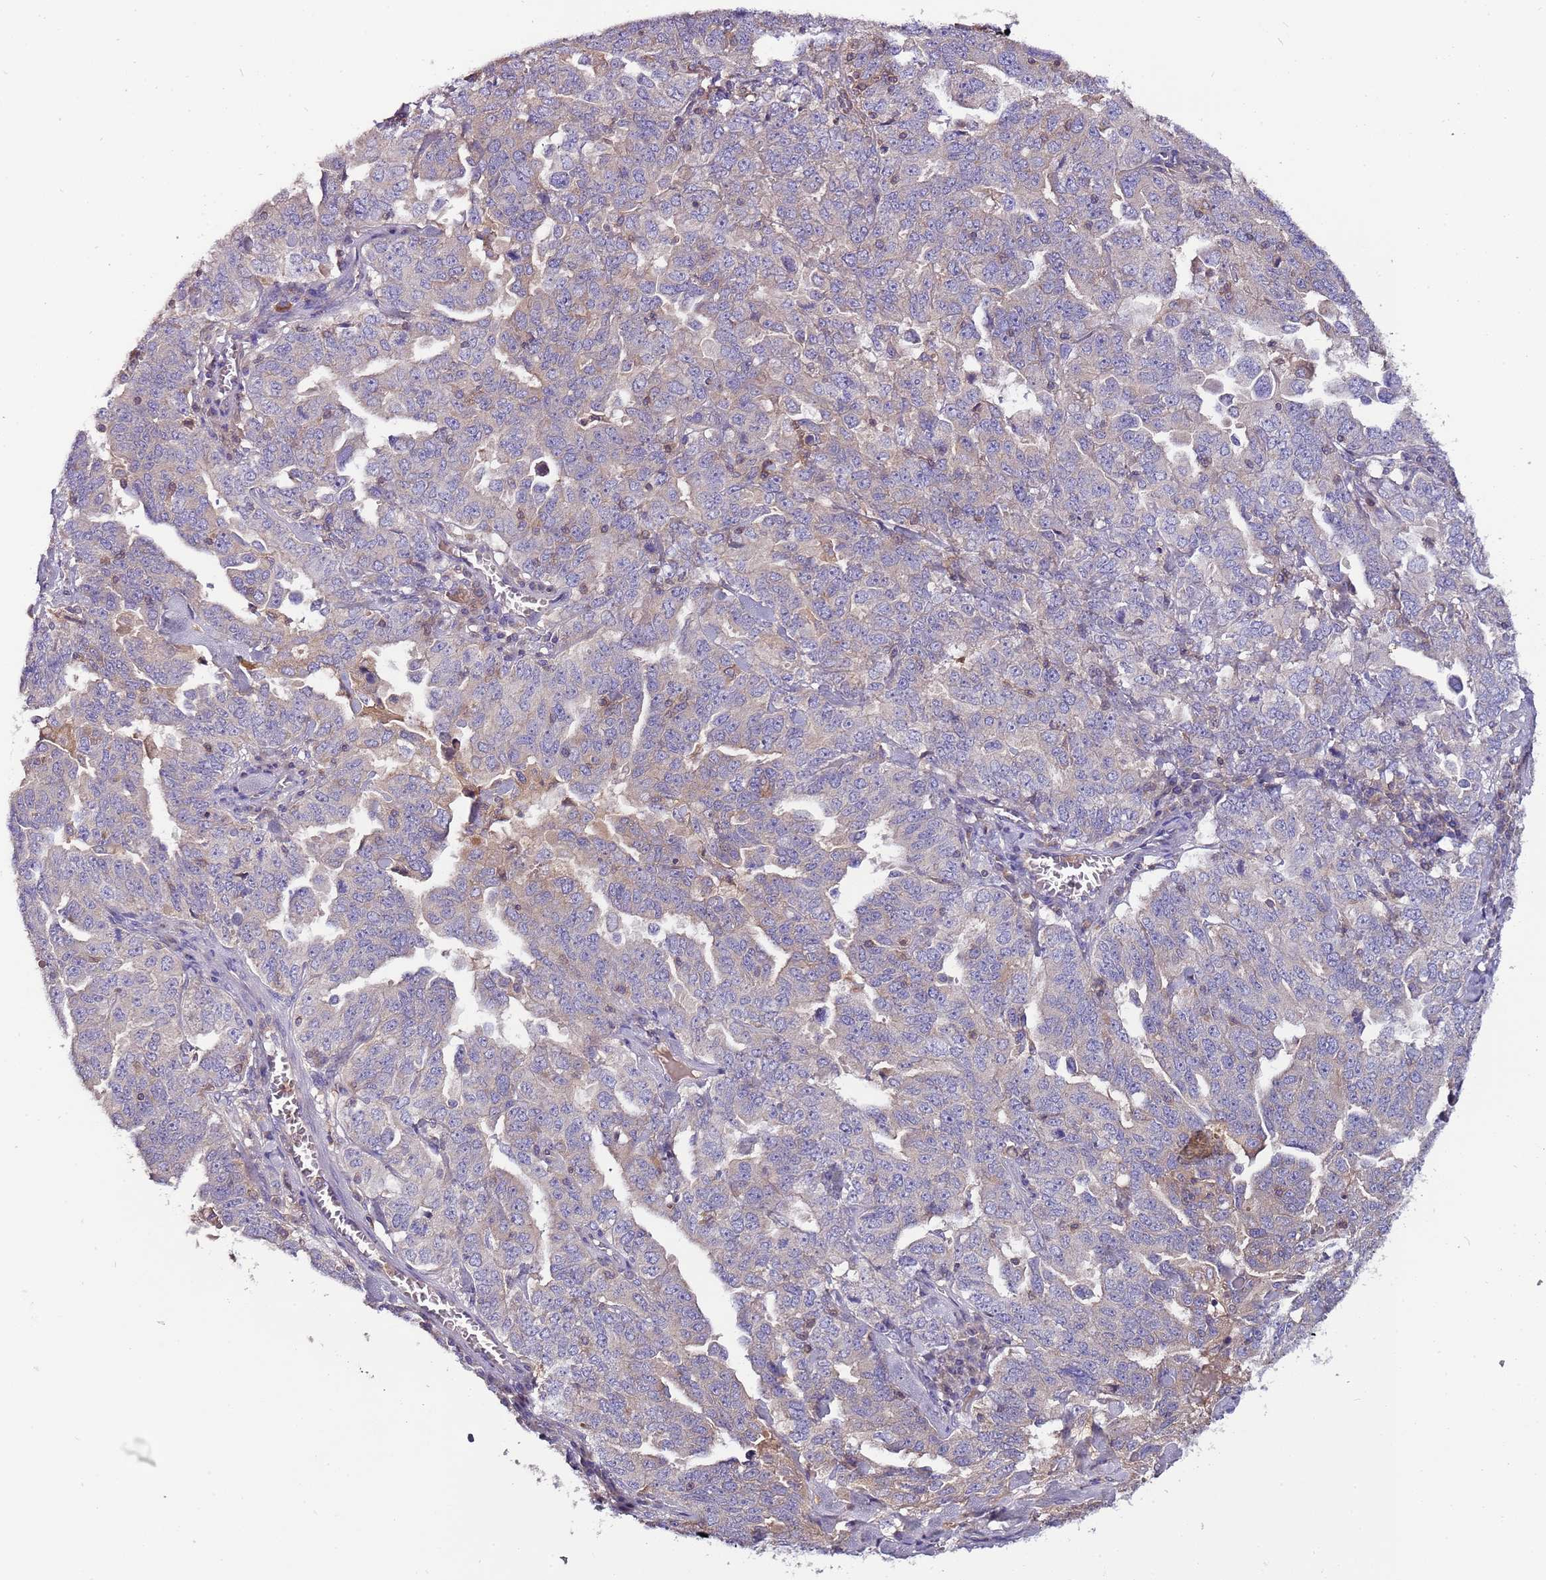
{"staining": {"intensity": "negative", "quantity": "none", "location": "none"}, "tissue": "ovarian cancer", "cell_type": "Tumor cells", "image_type": "cancer", "snomed": [{"axis": "morphology", "description": "Carcinoma, endometroid"}, {"axis": "topography", "description": "Ovary"}], "caption": "DAB immunohistochemical staining of human endometroid carcinoma (ovarian) exhibits no significant expression in tumor cells.", "gene": "IGIP", "patient": {"sex": "female", "age": 62}}